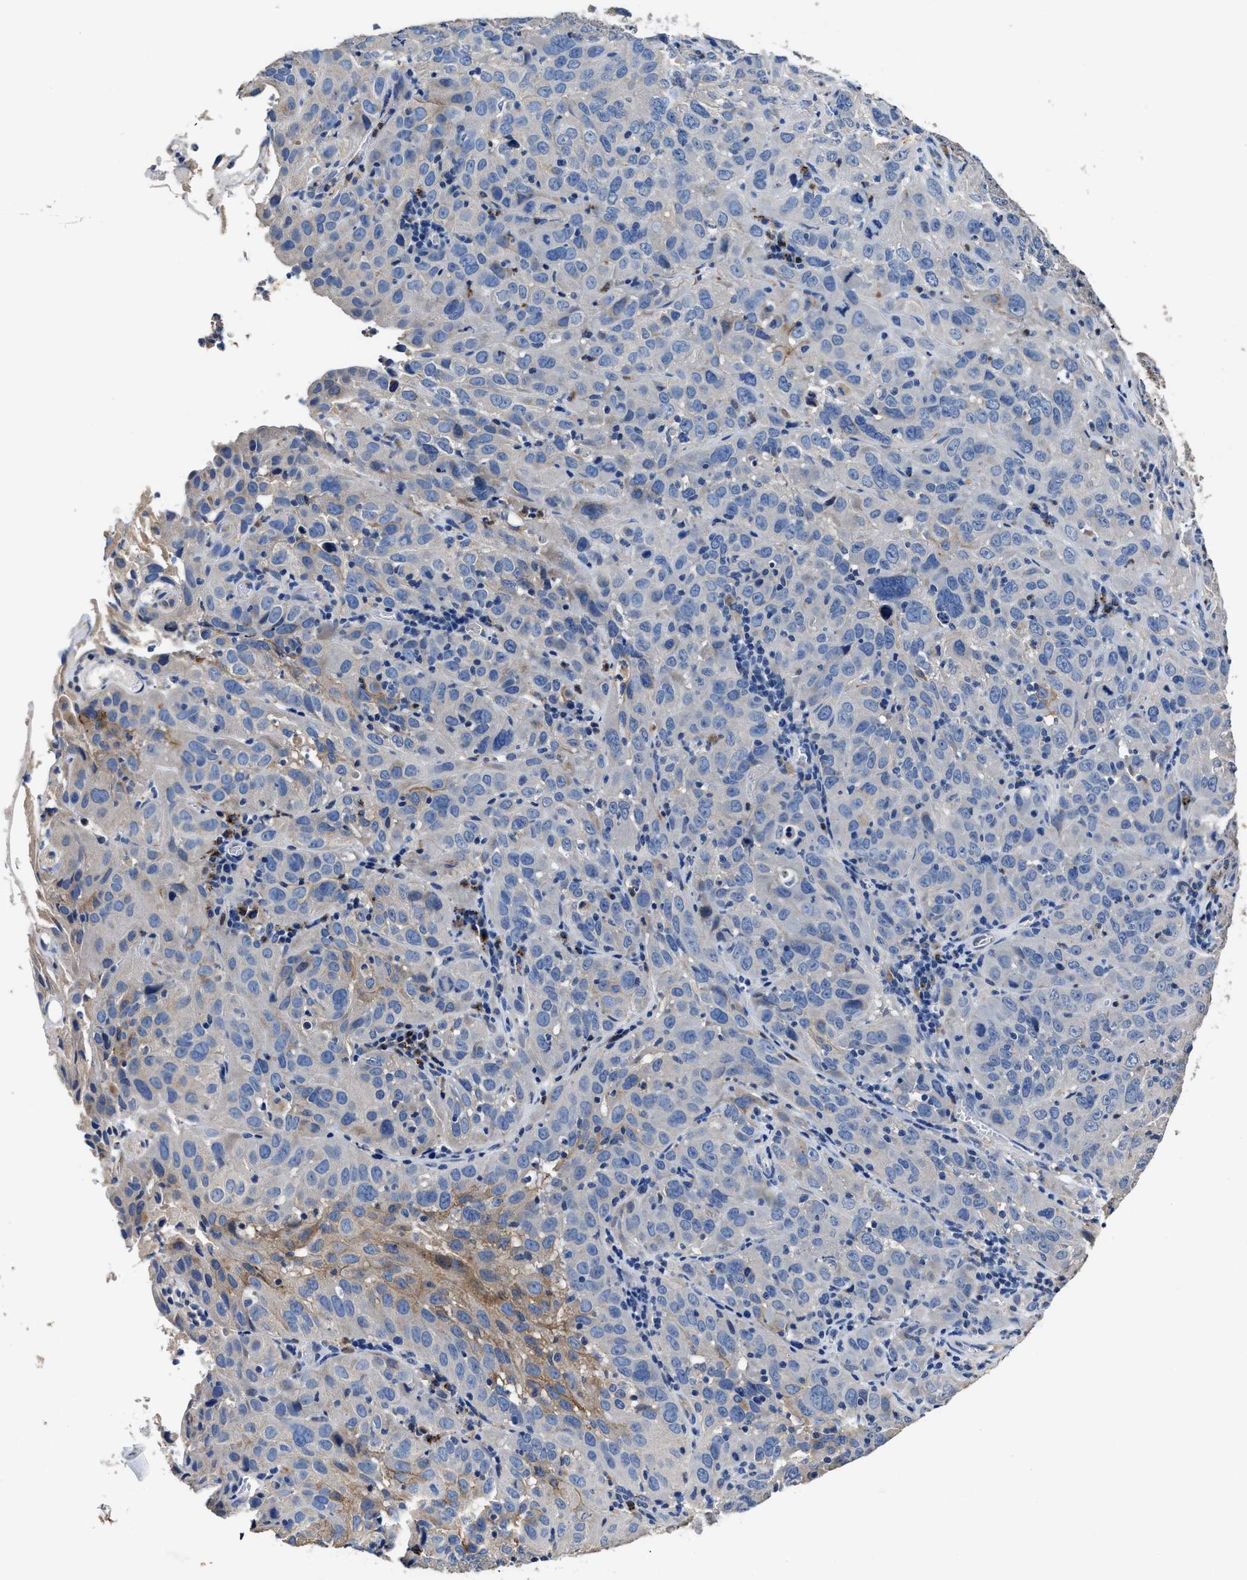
{"staining": {"intensity": "negative", "quantity": "none", "location": "none"}, "tissue": "cervical cancer", "cell_type": "Tumor cells", "image_type": "cancer", "snomed": [{"axis": "morphology", "description": "Squamous cell carcinoma, NOS"}, {"axis": "topography", "description": "Cervix"}], "caption": "A histopathology image of human cervical cancer (squamous cell carcinoma) is negative for staining in tumor cells.", "gene": "UBR4", "patient": {"sex": "female", "age": 32}}